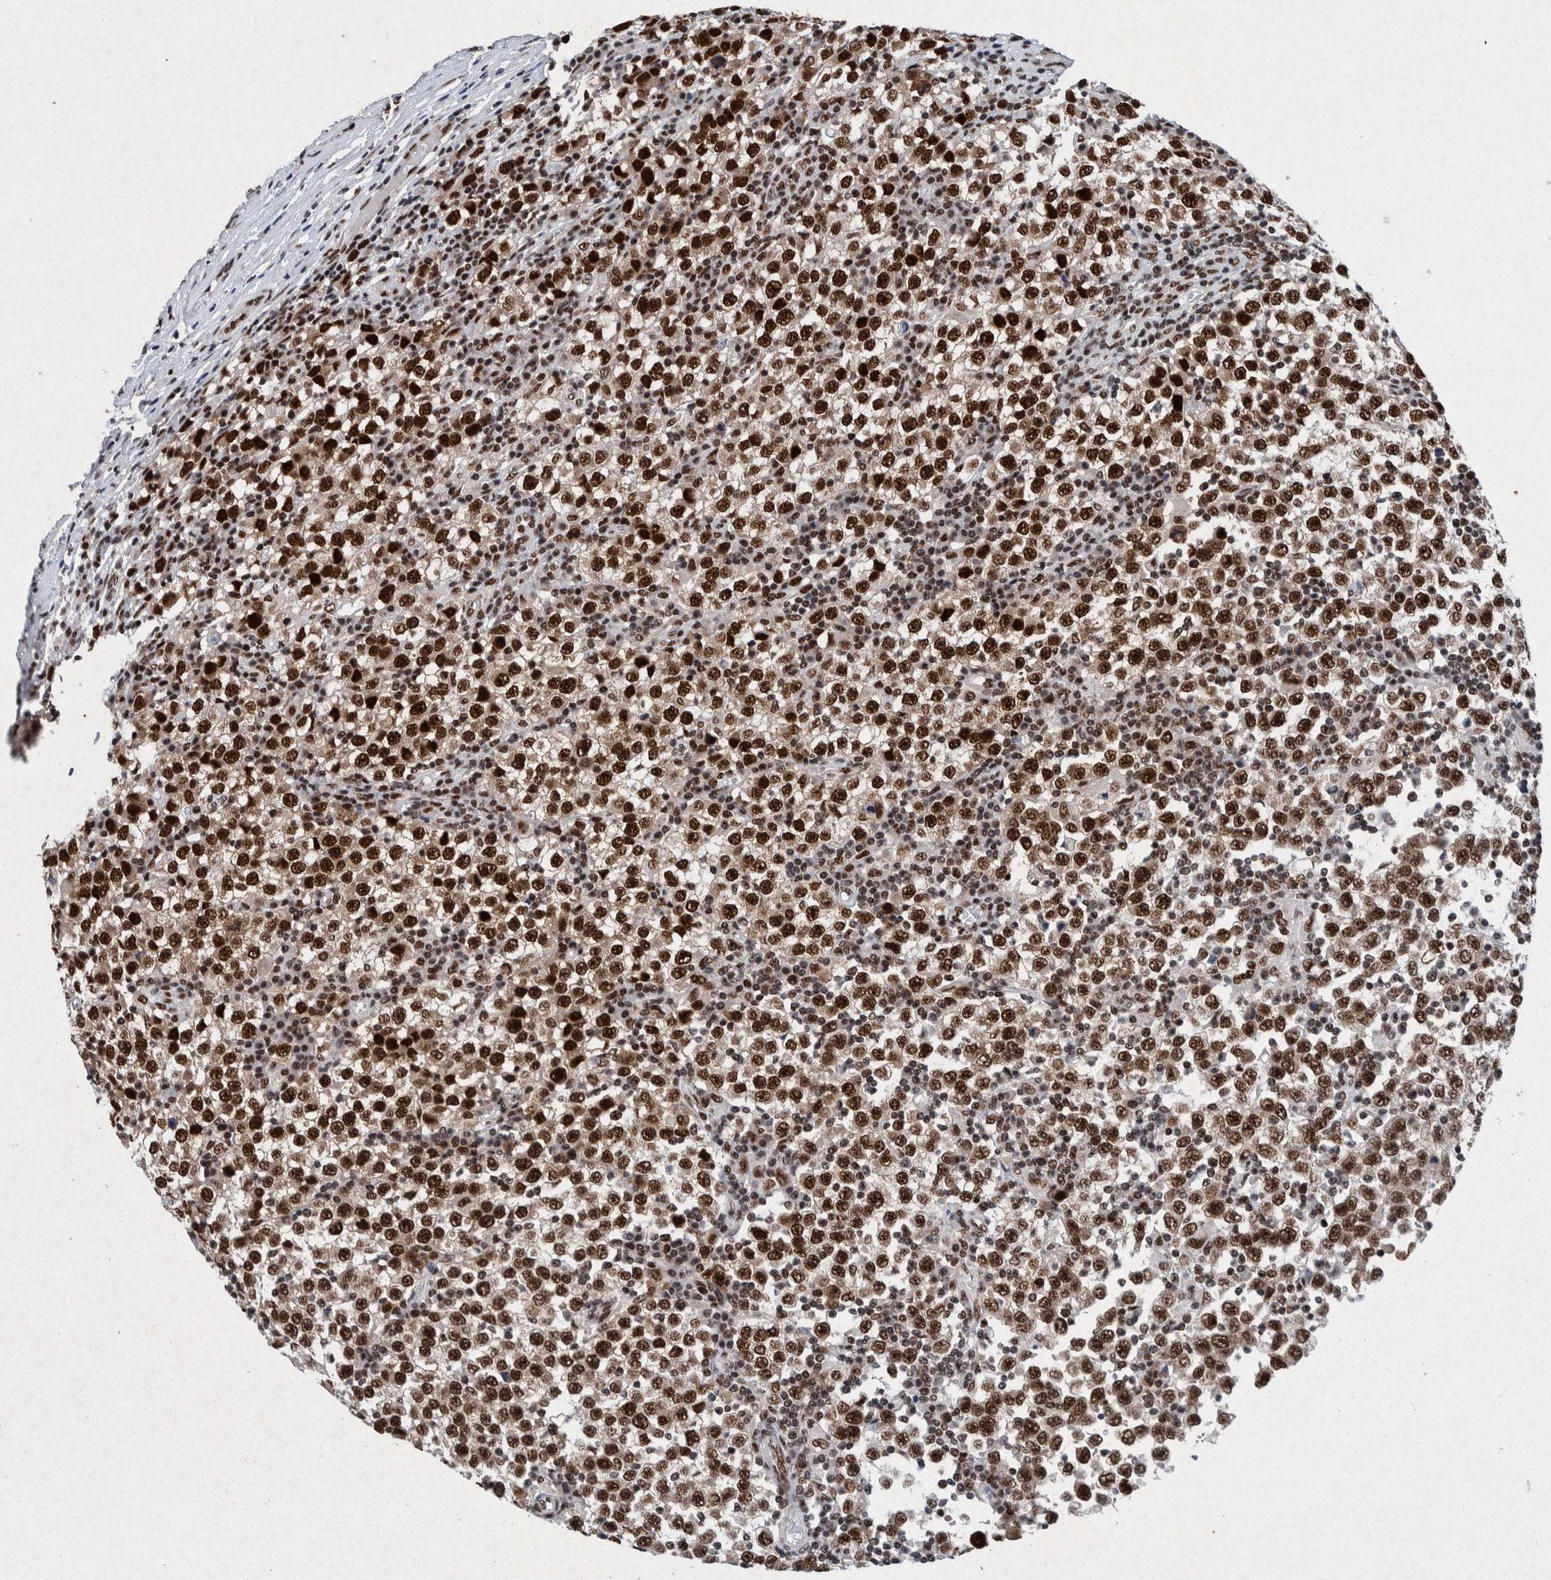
{"staining": {"intensity": "strong", "quantity": ">75%", "location": "nuclear"}, "tissue": "testis cancer", "cell_type": "Tumor cells", "image_type": "cancer", "snomed": [{"axis": "morphology", "description": "Seminoma, NOS"}, {"axis": "topography", "description": "Testis"}], "caption": "This histopathology image reveals immunohistochemistry staining of human testis seminoma, with high strong nuclear expression in approximately >75% of tumor cells.", "gene": "TAF10", "patient": {"sex": "male", "age": 65}}